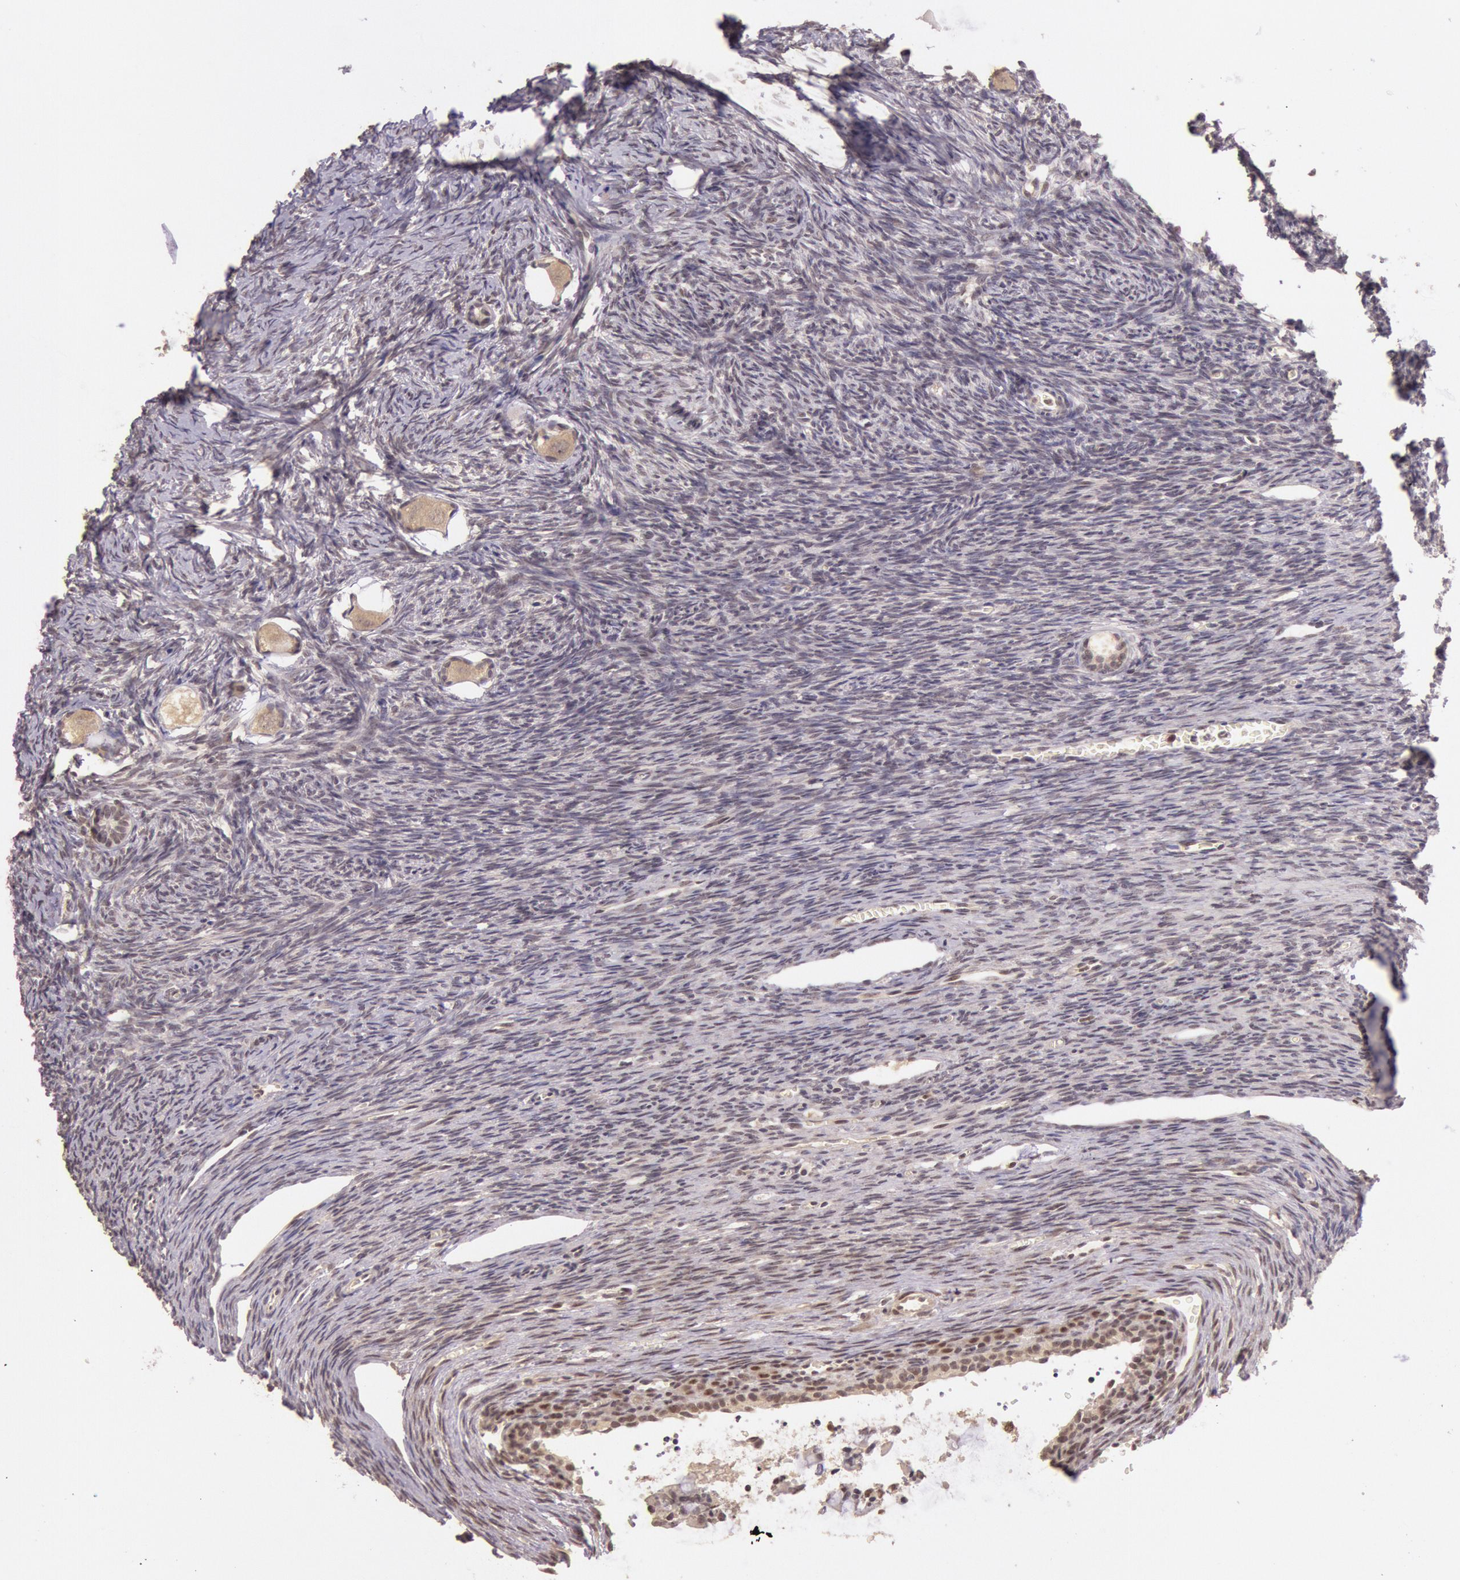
{"staining": {"intensity": "weak", "quantity": "<25%", "location": "cytoplasmic/membranous"}, "tissue": "ovary", "cell_type": "Follicle cells", "image_type": "normal", "snomed": [{"axis": "morphology", "description": "Normal tissue, NOS"}, {"axis": "topography", "description": "Ovary"}], "caption": "A high-resolution photomicrograph shows IHC staining of normal ovary, which reveals no significant staining in follicle cells. The staining was performed using DAB to visualize the protein expression in brown, while the nuclei were stained in blue with hematoxylin (Magnification: 20x).", "gene": "RTL10", "patient": {"sex": "female", "age": 27}}